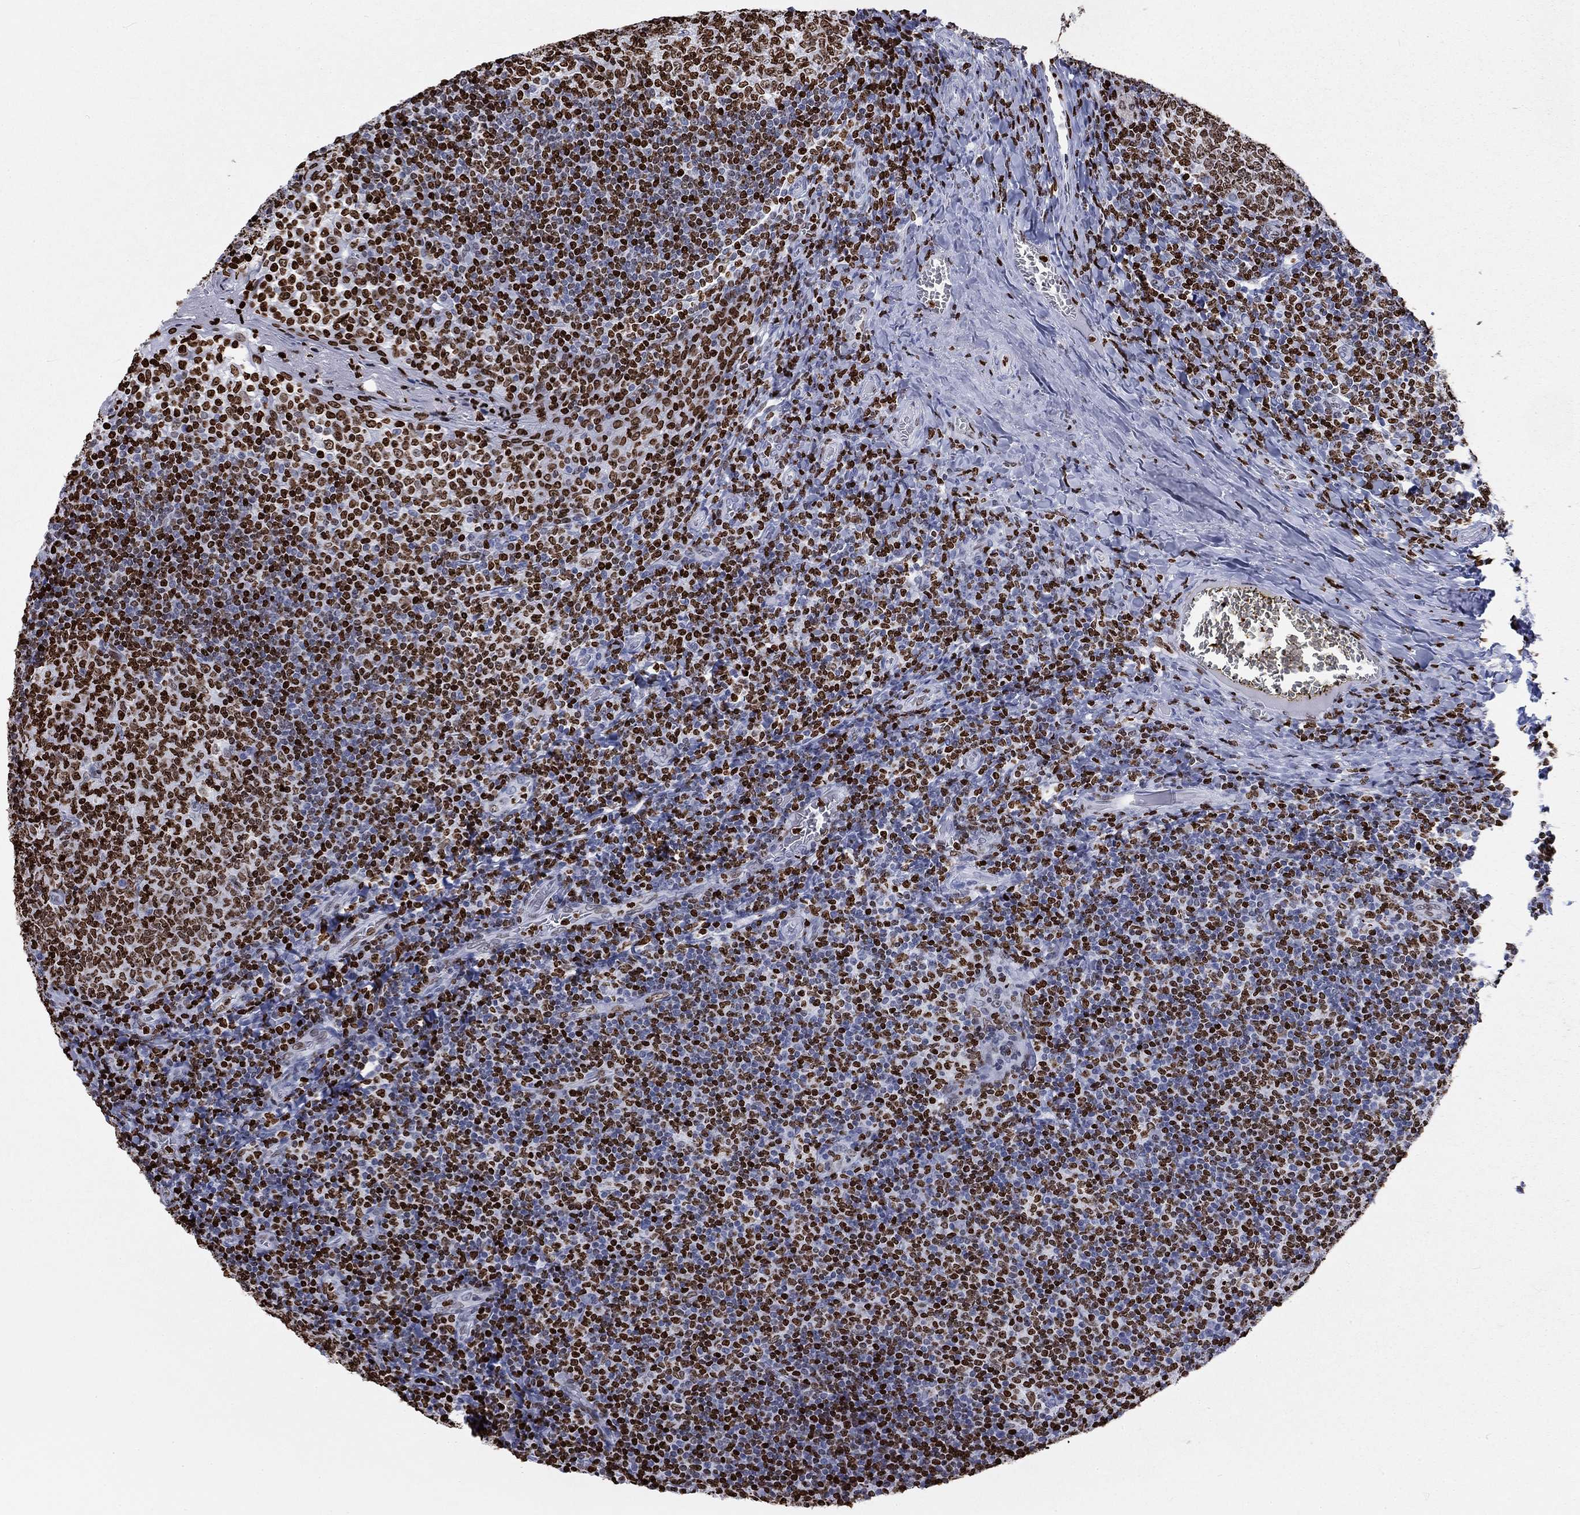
{"staining": {"intensity": "strong", "quantity": ">75%", "location": "nuclear"}, "tissue": "tonsil", "cell_type": "Germinal center cells", "image_type": "normal", "snomed": [{"axis": "morphology", "description": "Normal tissue, NOS"}, {"axis": "topography", "description": "Tonsil"}], "caption": "Strong nuclear staining for a protein is seen in about >75% of germinal center cells of normal tonsil using IHC.", "gene": "H1", "patient": {"sex": "female", "age": 13}}